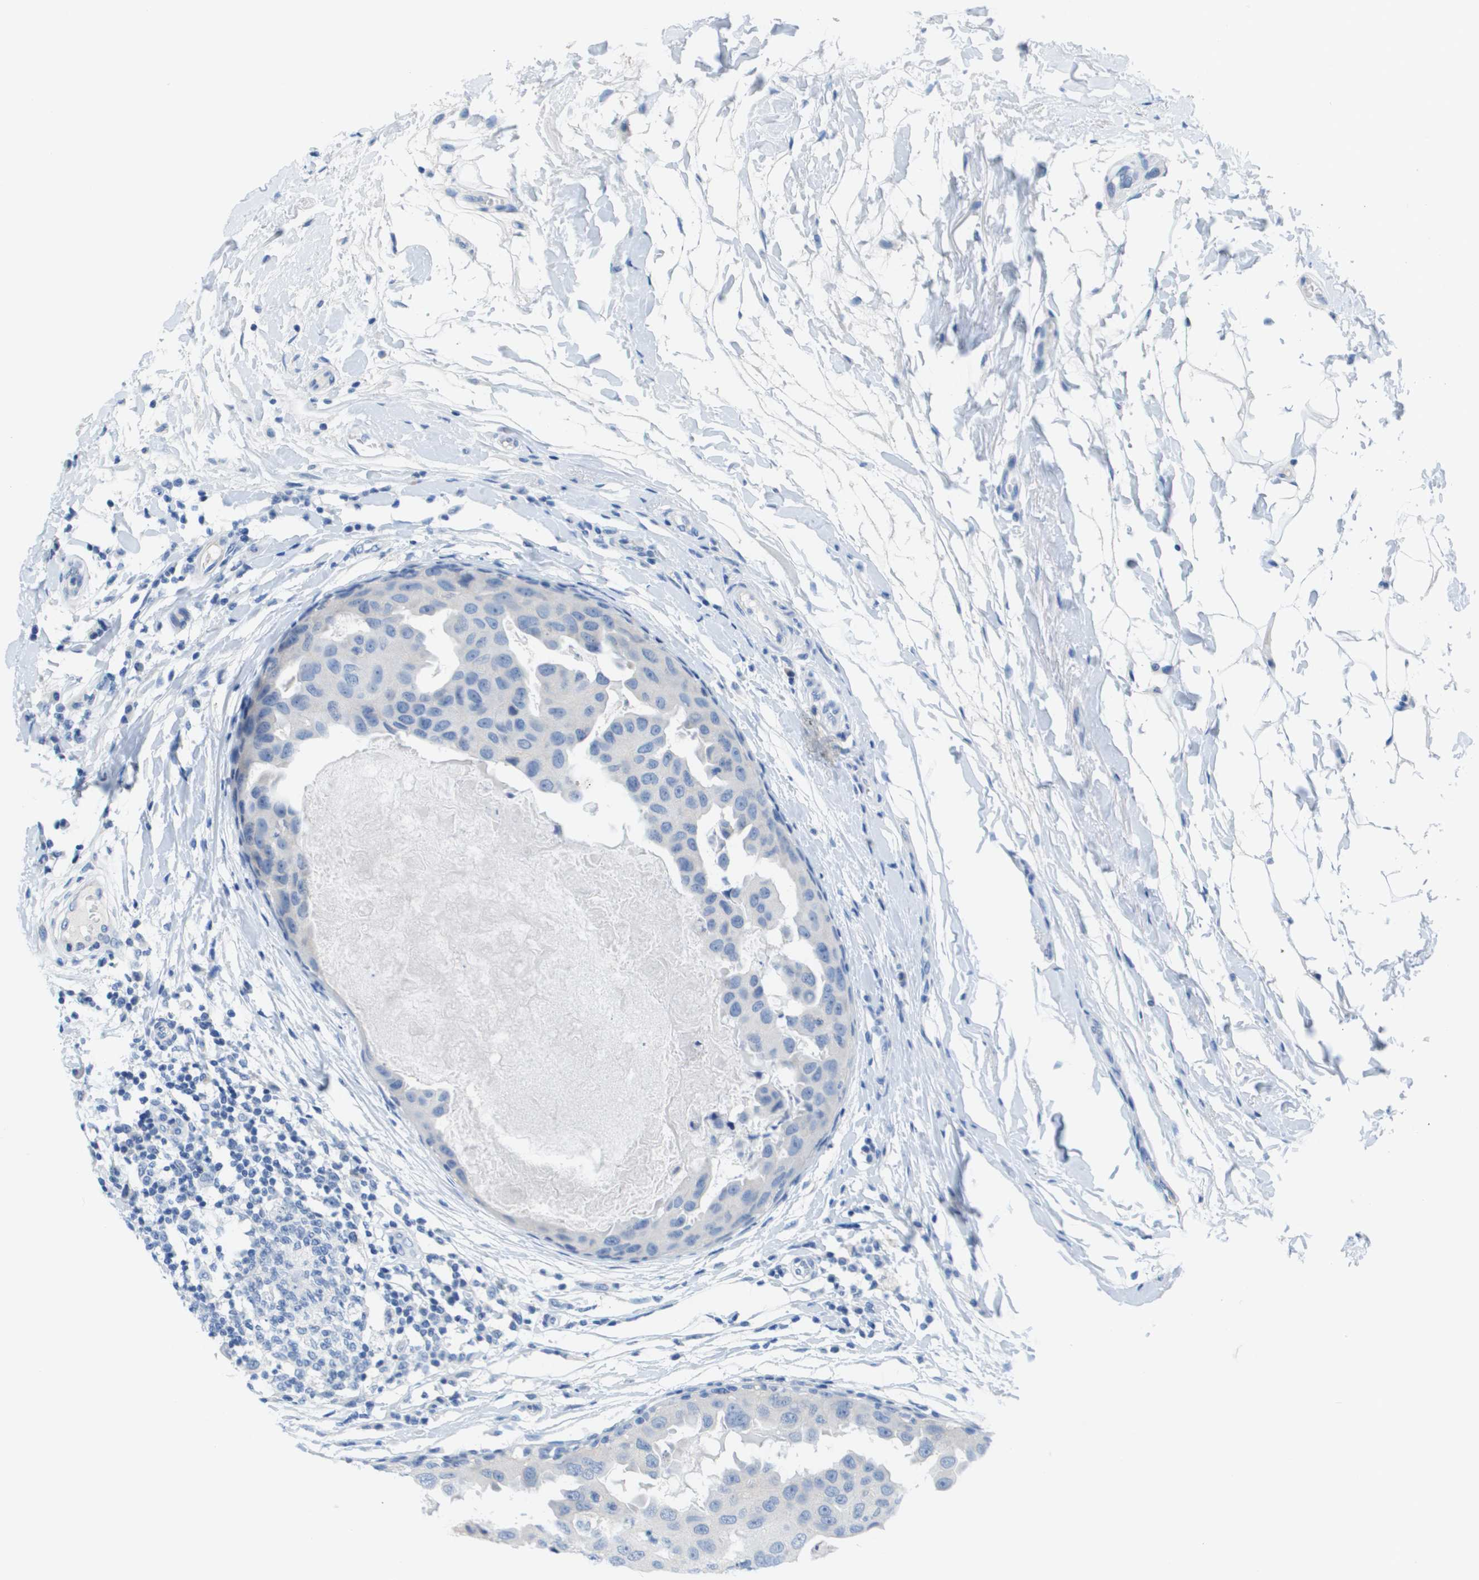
{"staining": {"intensity": "negative", "quantity": "none", "location": "none"}, "tissue": "breast cancer", "cell_type": "Tumor cells", "image_type": "cancer", "snomed": [{"axis": "morphology", "description": "Duct carcinoma"}, {"axis": "topography", "description": "Breast"}], "caption": "This histopathology image is of breast invasive ductal carcinoma stained with immunohistochemistry (IHC) to label a protein in brown with the nuclei are counter-stained blue. There is no expression in tumor cells.", "gene": "NCS1", "patient": {"sex": "female", "age": 27}}